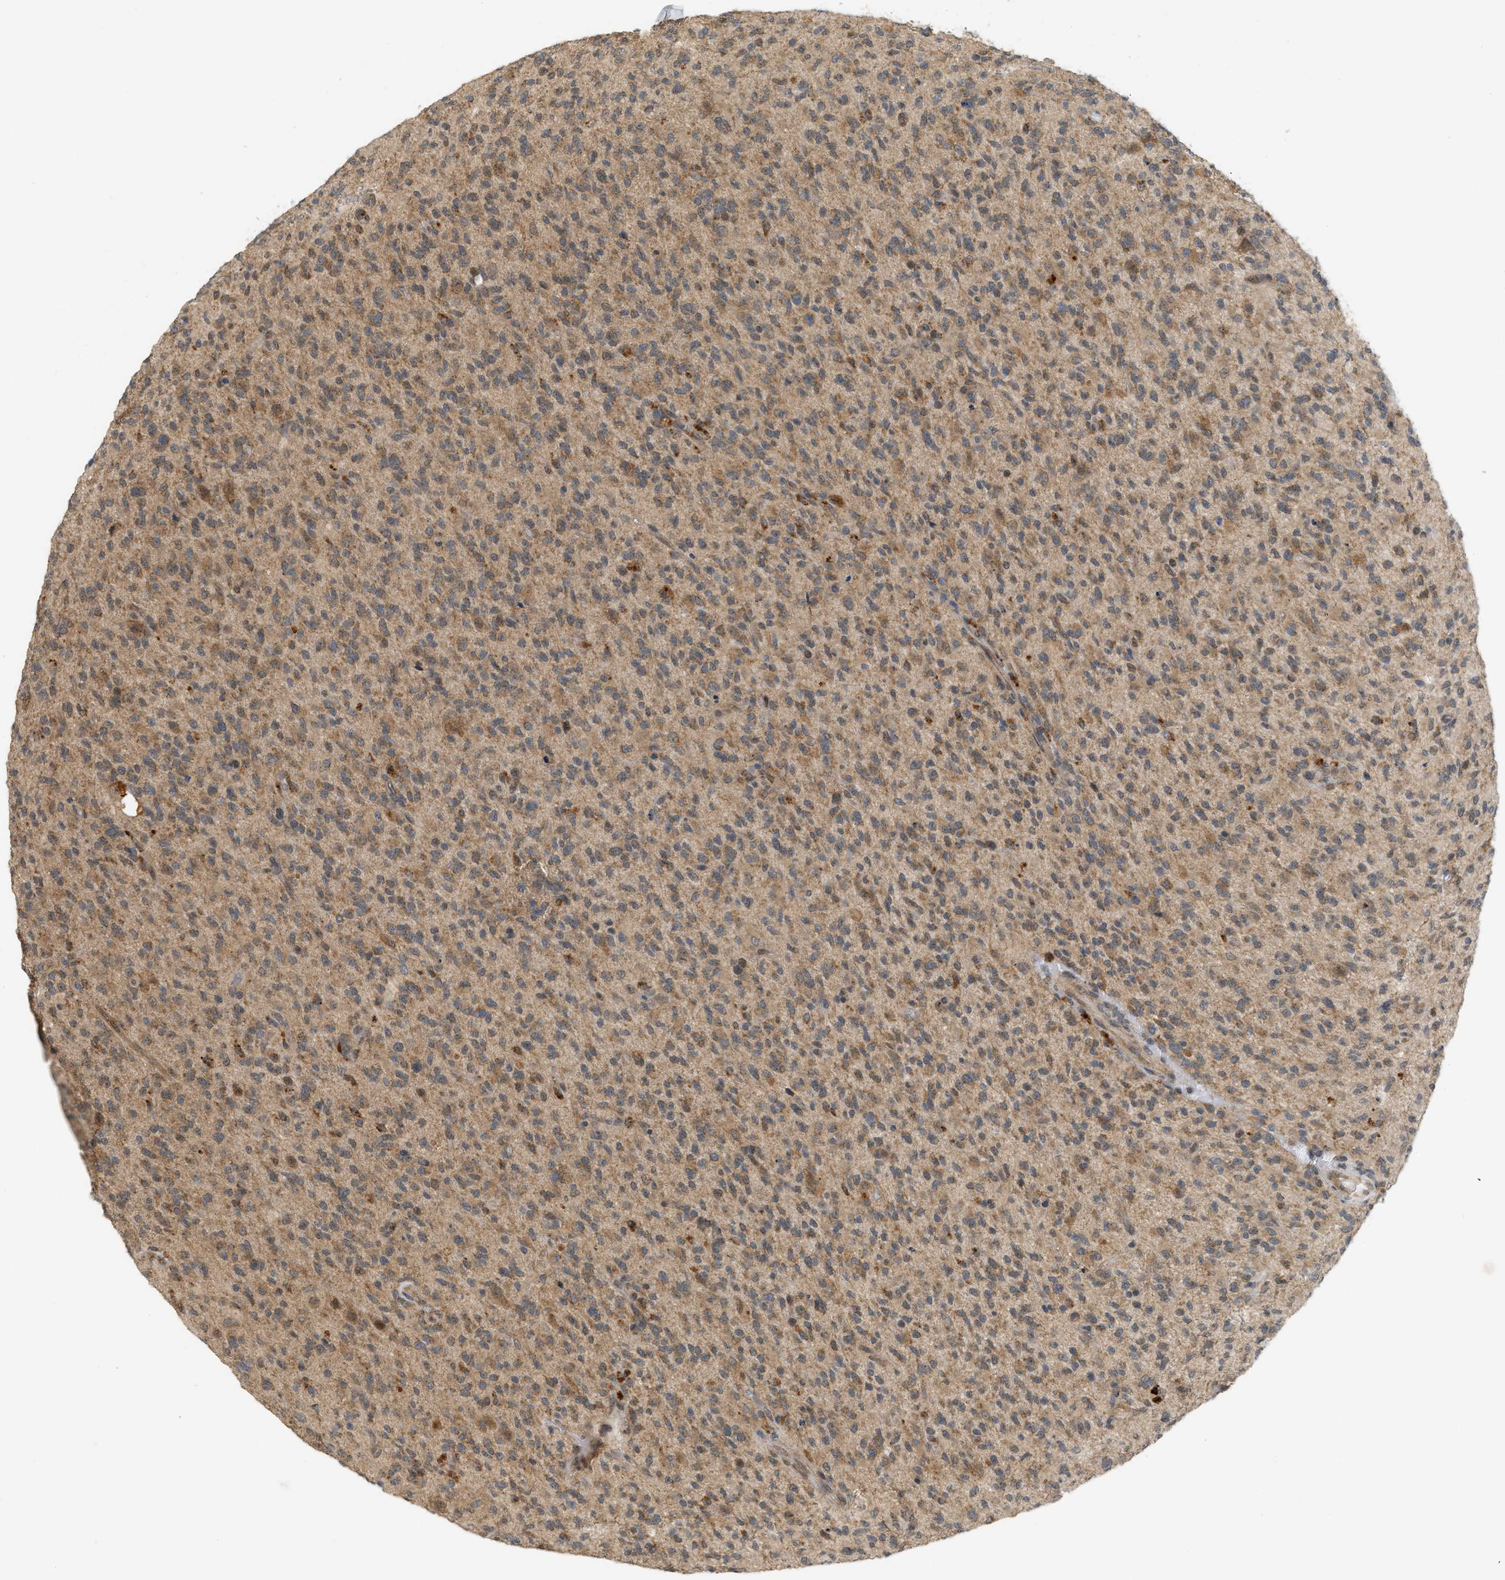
{"staining": {"intensity": "moderate", "quantity": ">75%", "location": "cytoplasmic/membranous"}, "tissue": "glioma", "cell_type": "Tumor cells", "image_type": "cancer", "snomed": [{"axis": "morphology", "description": "Glioma, malignant, High grade"}, {"axis": "topography", "description": "Brain"}], "caption": "Malignant high-grade glioma was stained to show a protein in brown. There is medium levels of moderate cytoplasmic/membranous expression in about >75% of tumor cells.", "gene": "PRKD1", "patient": {"sex": "male", "age": 71}}